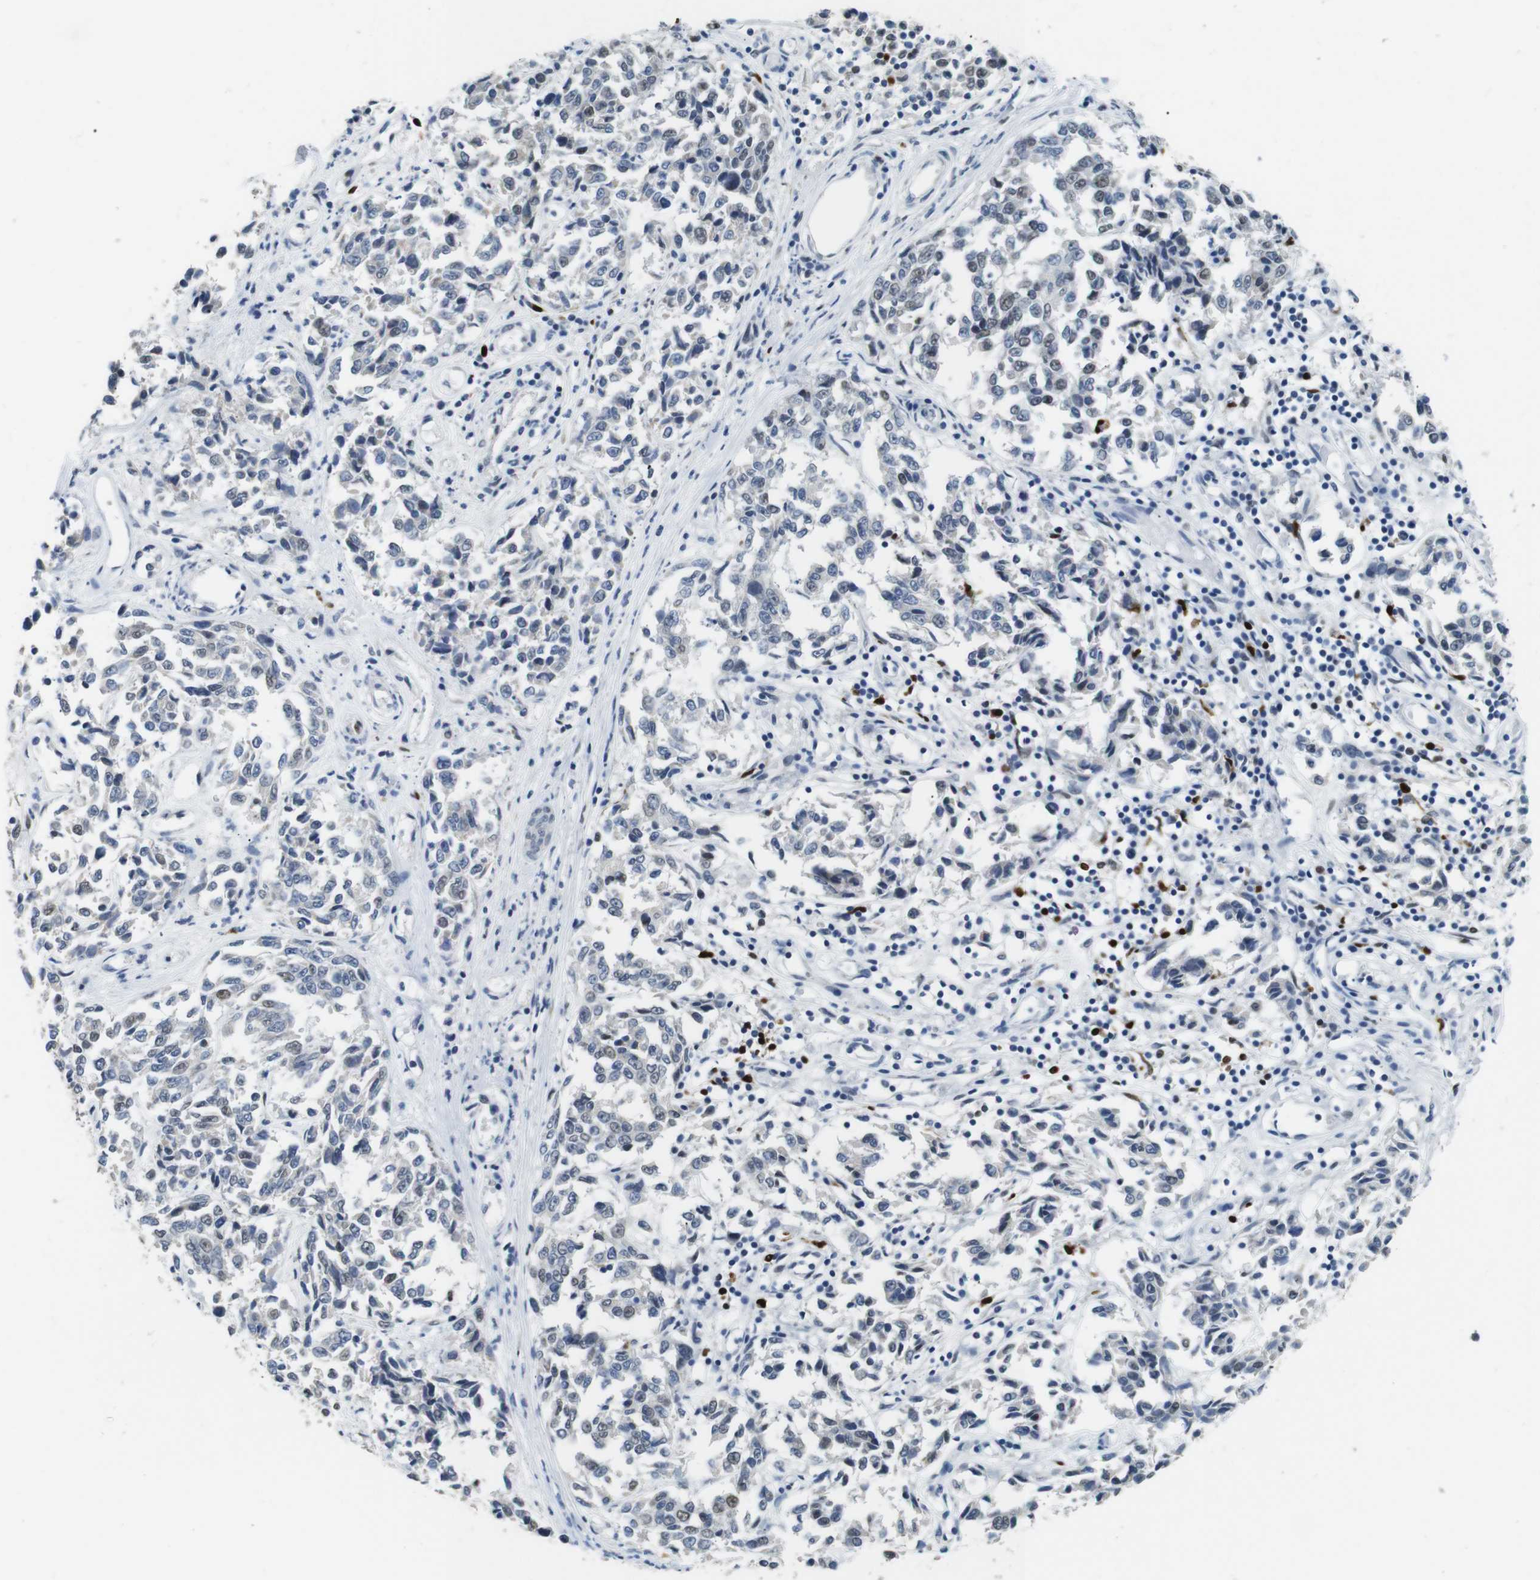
{"staining": {"intensity": "moderate", "quantity": "25%-75%", "location": "nuclear"}, "tissue": "melanoma", "cell_type": "Tumor cells", "image_type": "cancer", "snomed": [{"axis": "morphology", "description": "Malignant melanoma, NOS"}, {"axis": "topography", "description": "Skin"}], "caption": "Moderate nuclear positivity for a protein is seen in approximately 25%-75% of tumor cells of malignant melanoma using immunohistochemistry (IHC).", "gene": "IRF8", "patient": {"sex": "female", "age": 64}}